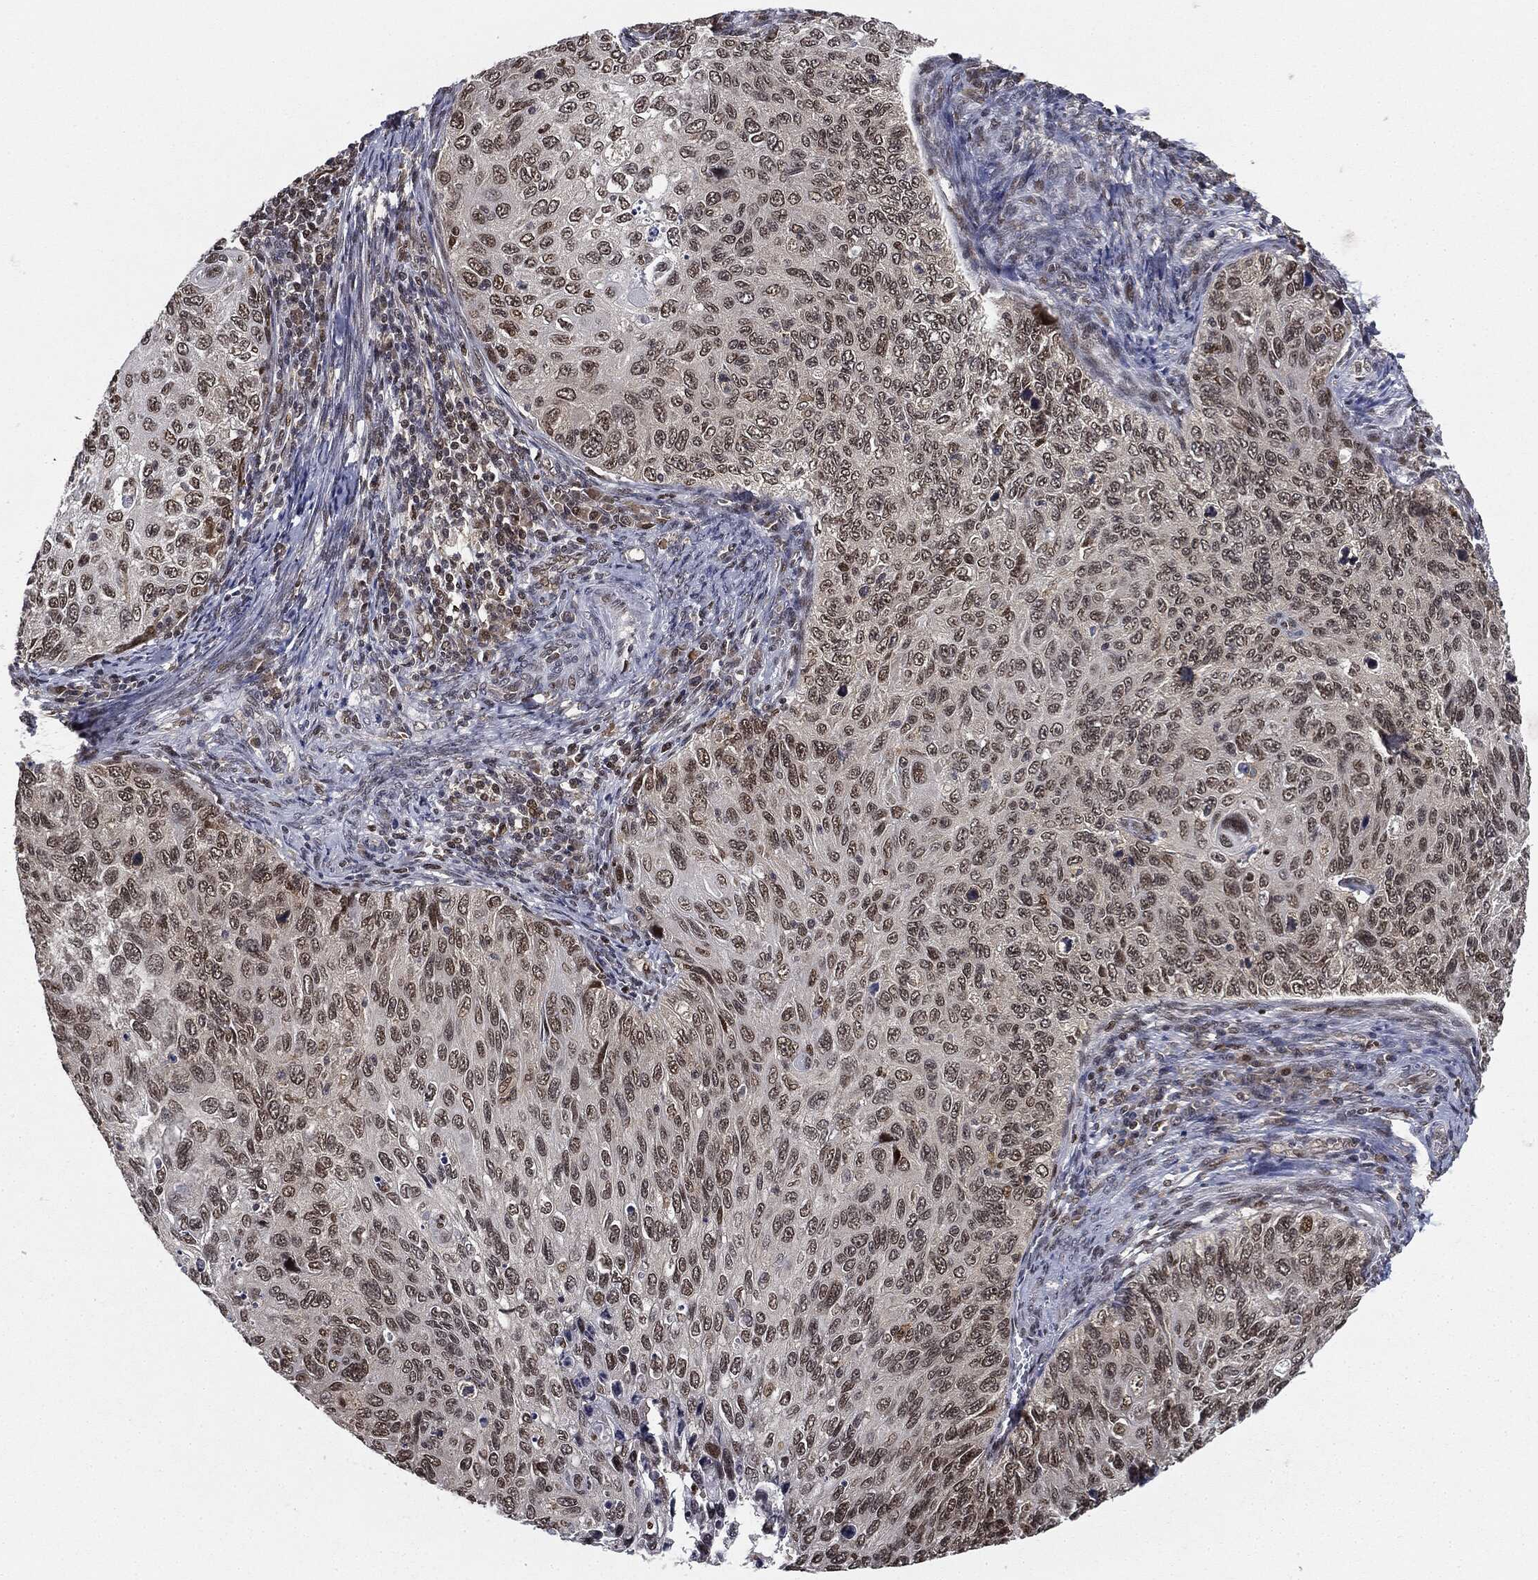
{"staining": {"intensity": "moderate", "quantity": "25%-75%", "location": "nuclear"}, "tissue": "cervical cancer", "cell_type": "Tumor cells", "image_type": "cancer", "snomed": [{"axis": "morphology", "description": "Squamous cell carcinoma, NOS"}, {"axis": "topography", "description": "Cervix"}], "caption": "Brown immunohistochemical staining in human cervical cancer (squamous cell carcinoma) displays moderate nuclear expression in approximately 25%-75% of tumor cells.", "gene": "TBC1D22A", "patient": {"sex": "female", "age": 70}}